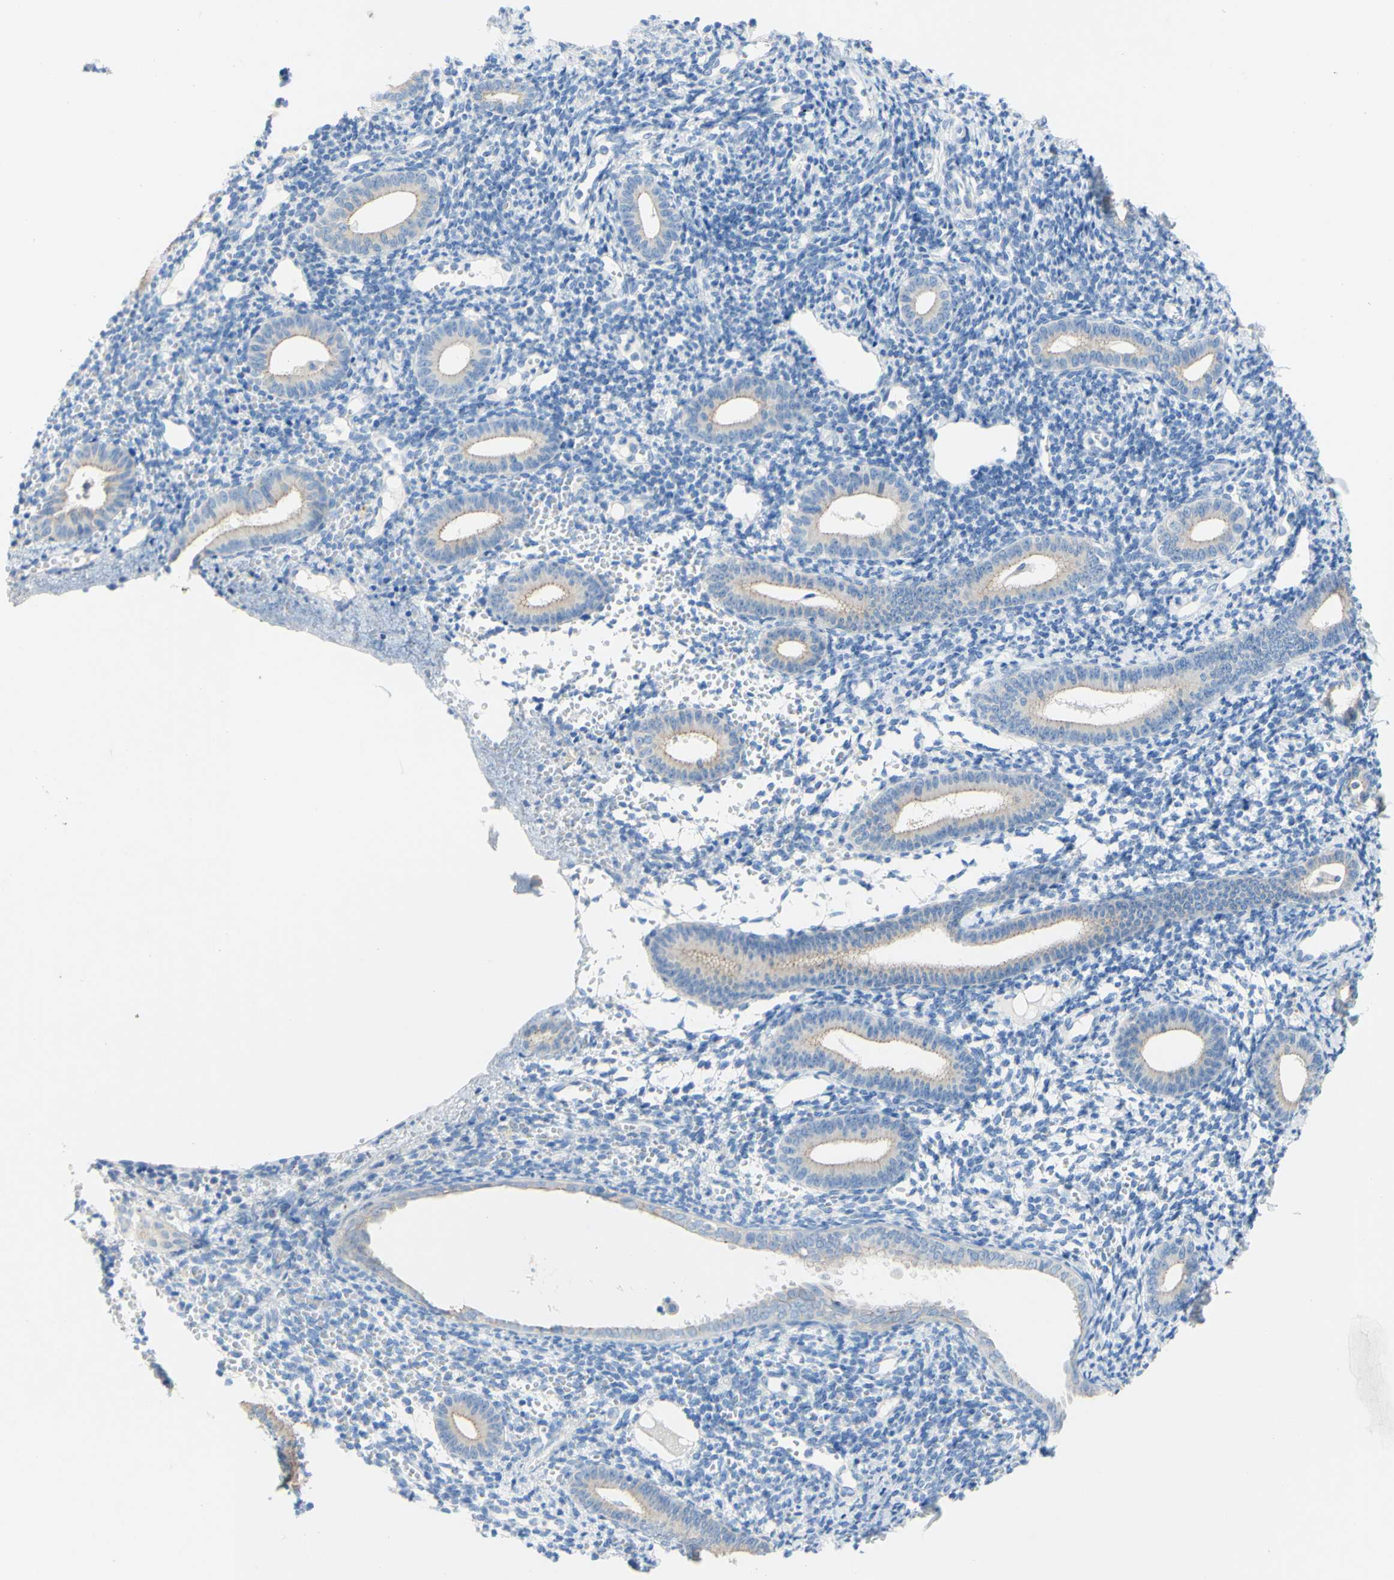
{"staining": {"intensity": "negative", "quantity": "none", "location": "none"}, "tissue": "endometrium", "cell_type": "Cells in endometrial stroma", "image_type": "normal", "snomed": [{"axis": "morphology", "description": "Normal tissue, NOS"}, {"axis": "topography", "description": "Endometrium"}], "caption": "High power microscopy micrograph of an immunohistochemistry micrograph of unremarkable endometrium, revealing no significant staining in cells in endometrial stroma. (Brightfield microscopy of DAB immunohistochemistry at high magnification).", "gene": "DSC2", "patient": {"sex": "female", "age": 50}}